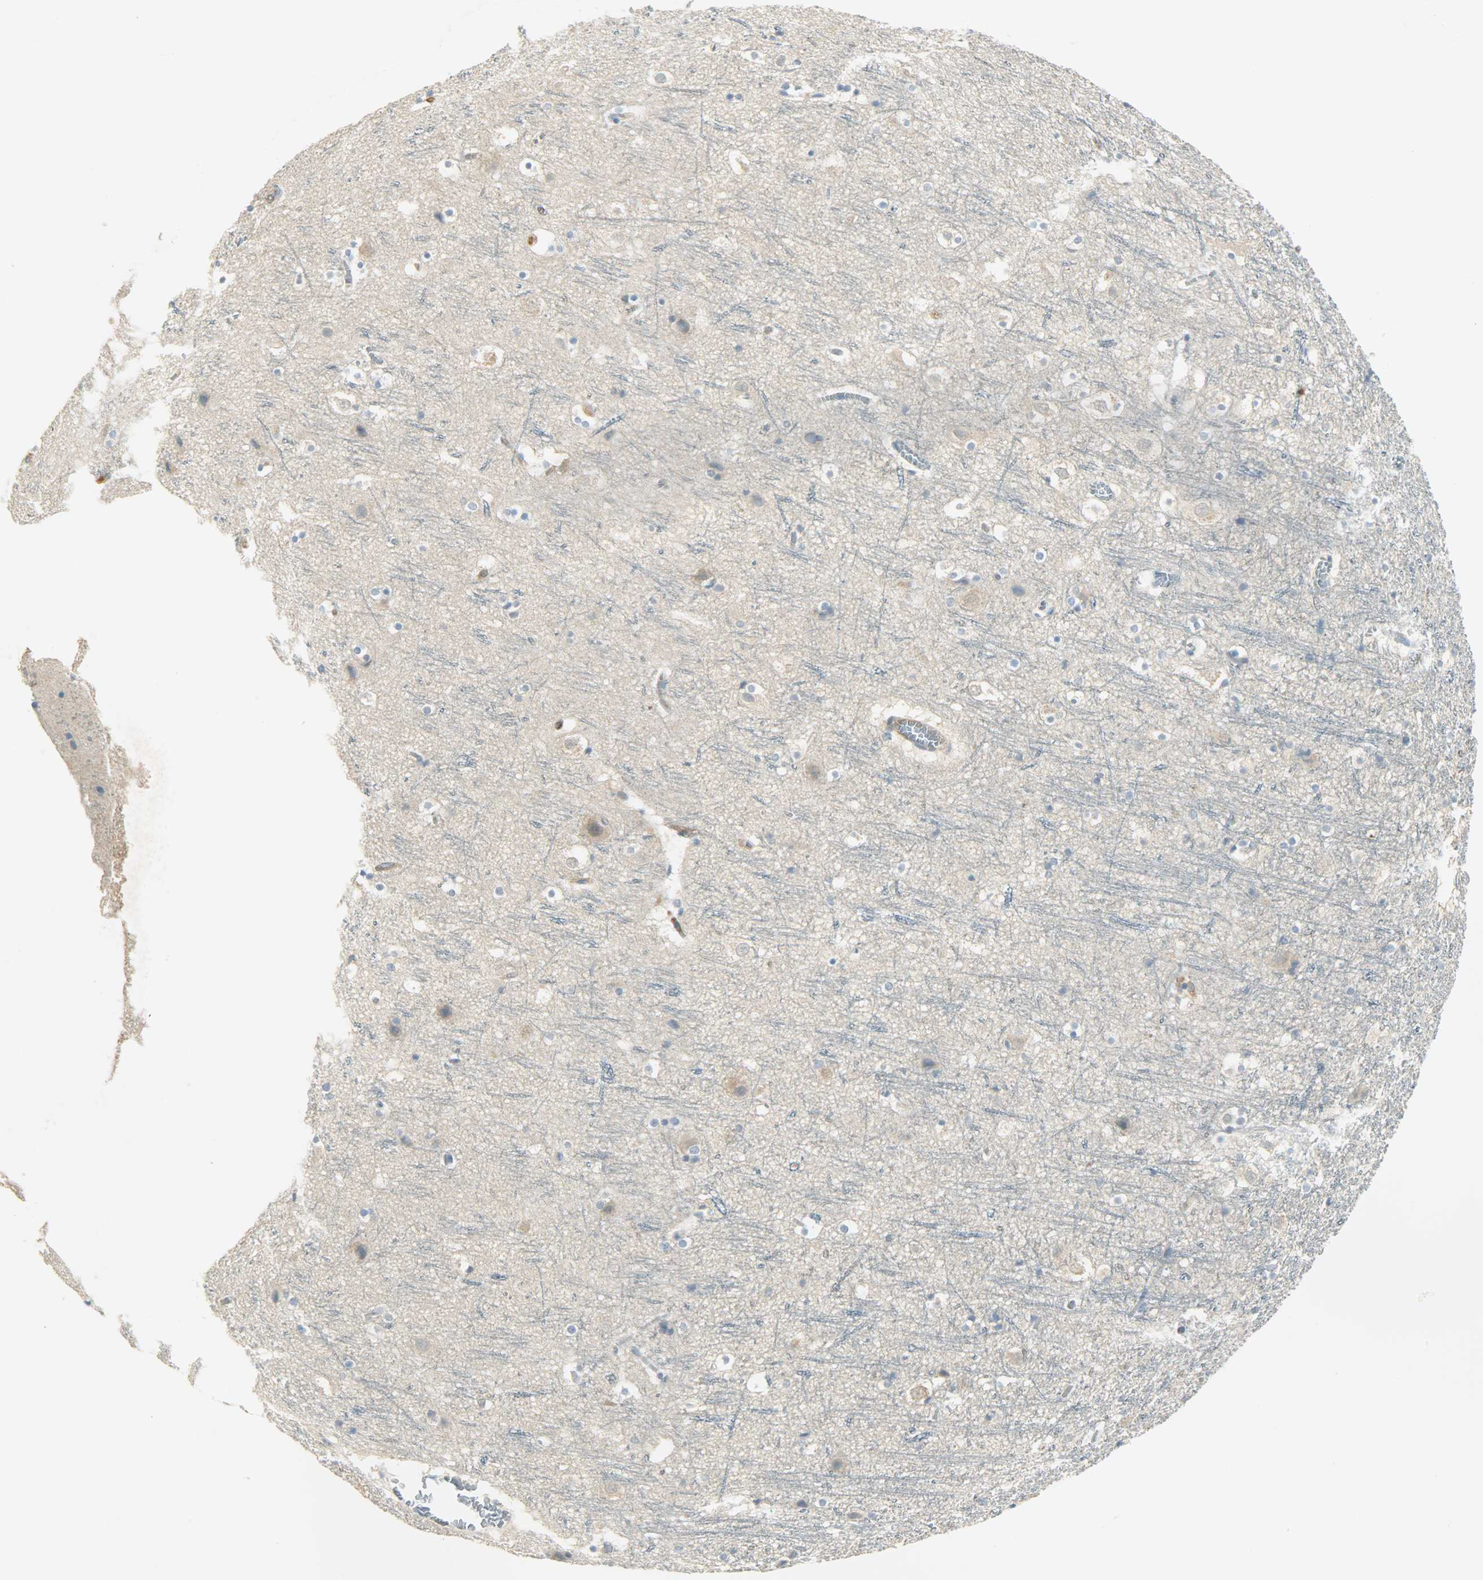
{"staining": {"intensity": "negative", "quantity": "none", "location": "none"}, "tissue": "cerebral cortex", "cell_type": "Endothelial cells", "image_type": "normal", "snomed": [{"axis": "morphology", "description": "Normal tissue, NOS"}, {"axis": "topography", "description": "Cerebral cortex"}], "caption": "Photomicrograph shows no significant protein expression in endothelial cells of normal cerebral cortex.", "gene": "WARS1", "patient": {"sex": "male", "age": 45}}